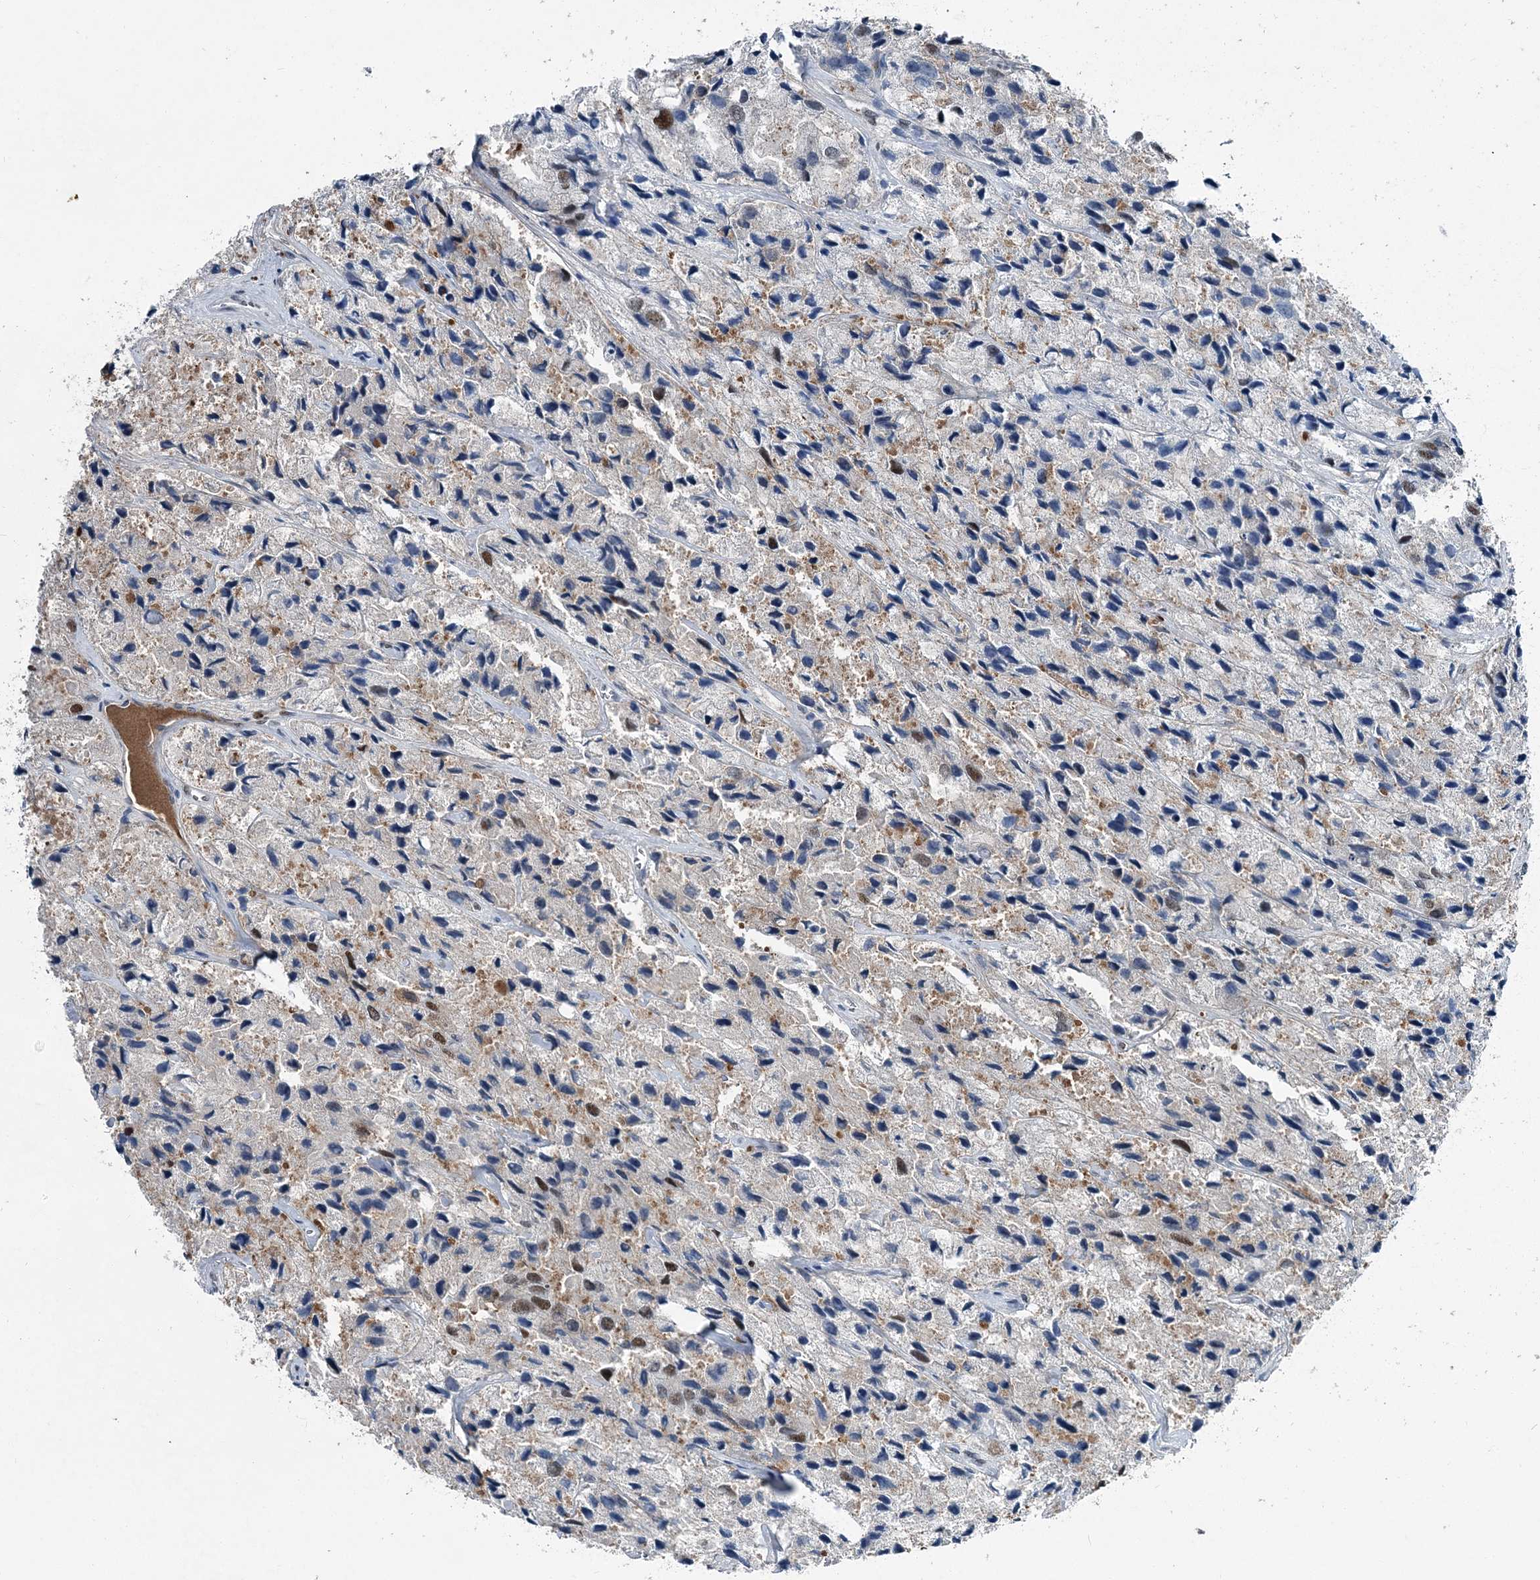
{"staining": {"intensity": "moderate", "quantity": "<25%", "location": "nuclear"}, "tissue": "prostate cancer", "cell_type": "Tumor cells", "image_type": "cancer", "snomed": [{"axis": "morphology", "description": "Adenocarcinoma, High grade"}, {"axis": "topography", "description": "Prostate"}], "caption": "Adenocarcinoma (high-grade) (prostate) tissue shows moderate nuclear staining in approximately <25% of tumor cells, visualized by immunohistochemistry. Nuclei are stained in blue.", "gene": "HAT1", "patient": {"sex": "male", "age": 66}}